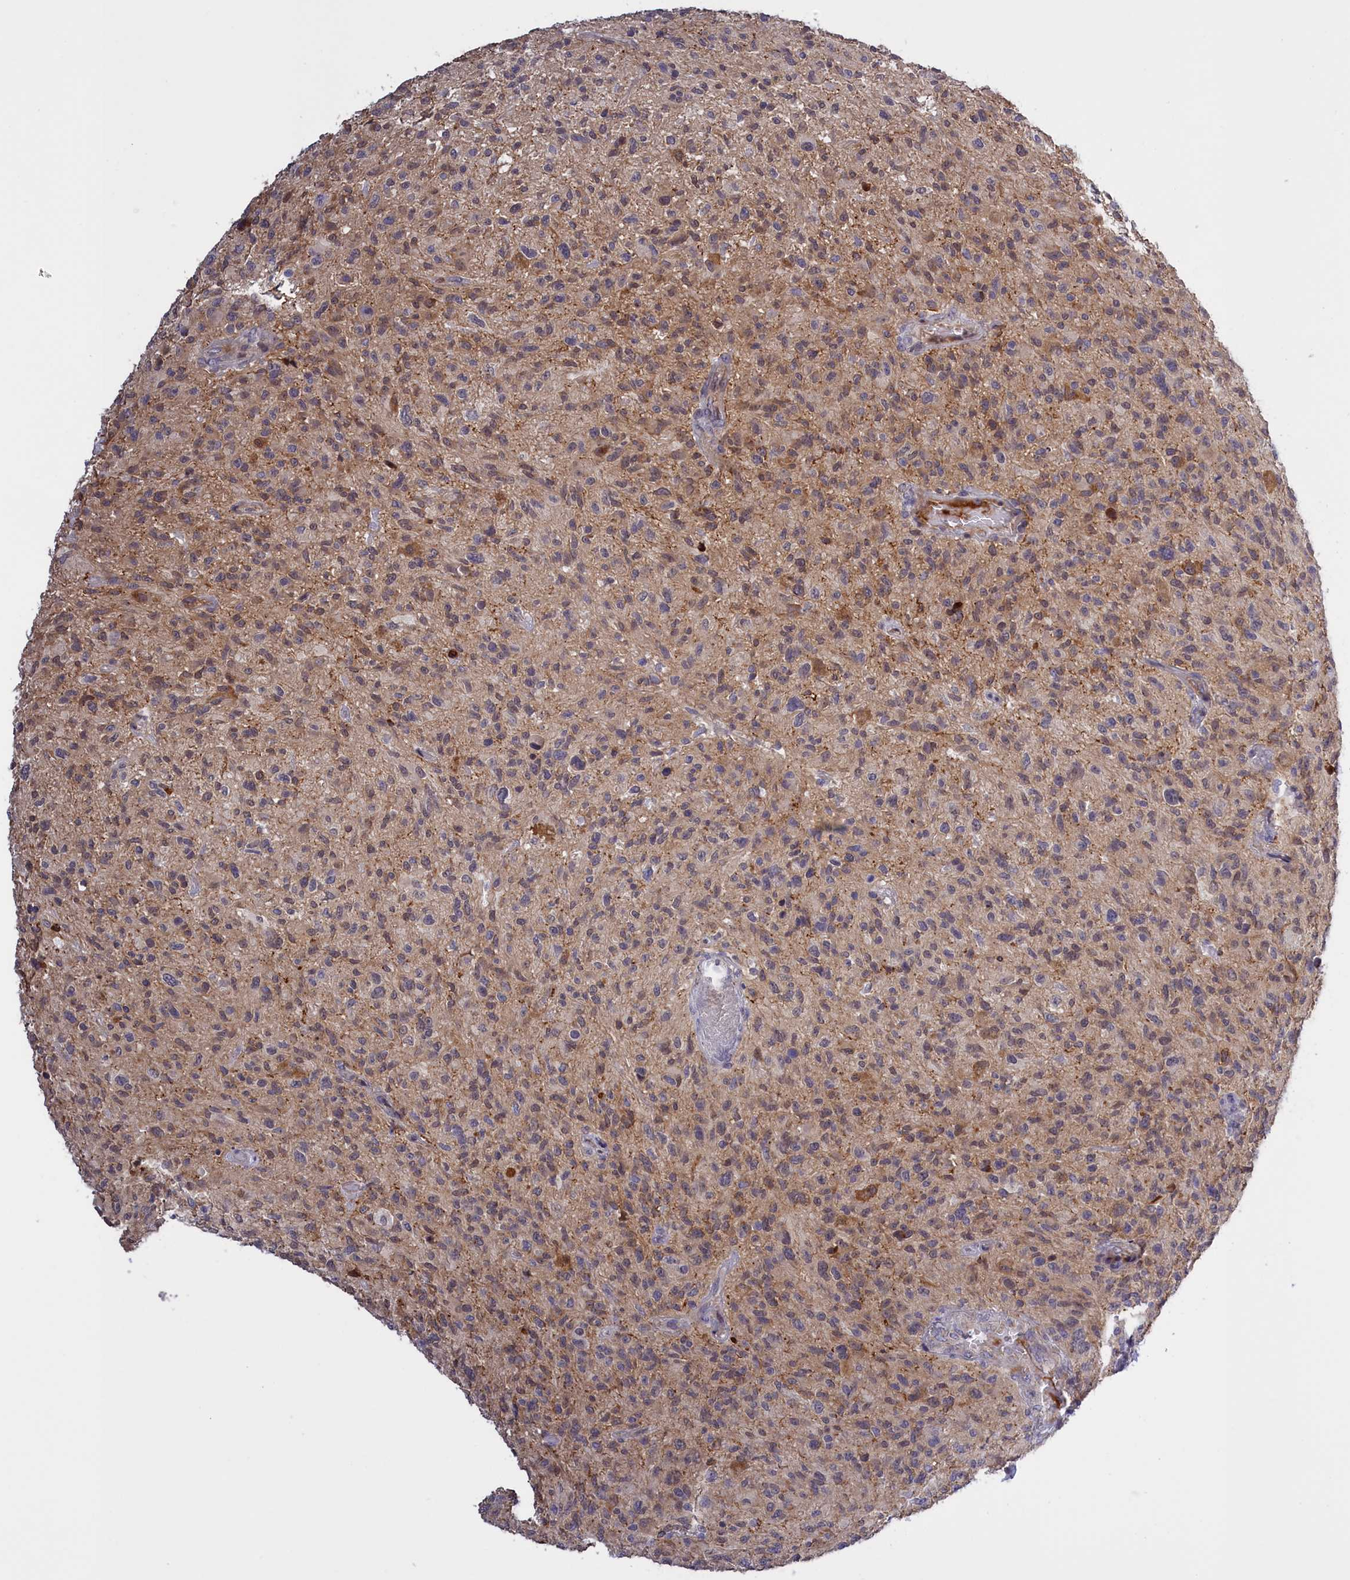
{"staining": {"intensity": "moderate", "quantity": "<25%", "location": "cytoplasmic/membranous"}, "tissue": "glioma", "cell_type": "Tumor cells", "image_type": "cancer", "snomed": [{"axis": "morphology", "description": "Glioma, malignant, High grade"}, {"axis": "topography", "description": "Brain"}], "caption": "DAB immunohistochemical staining of glioma shows moderate cytoplasmic/membranous protein positivity in about <25% of tumor cells.", "gene": "RRAD", "patient": {"sex": "male", "age": 47}}